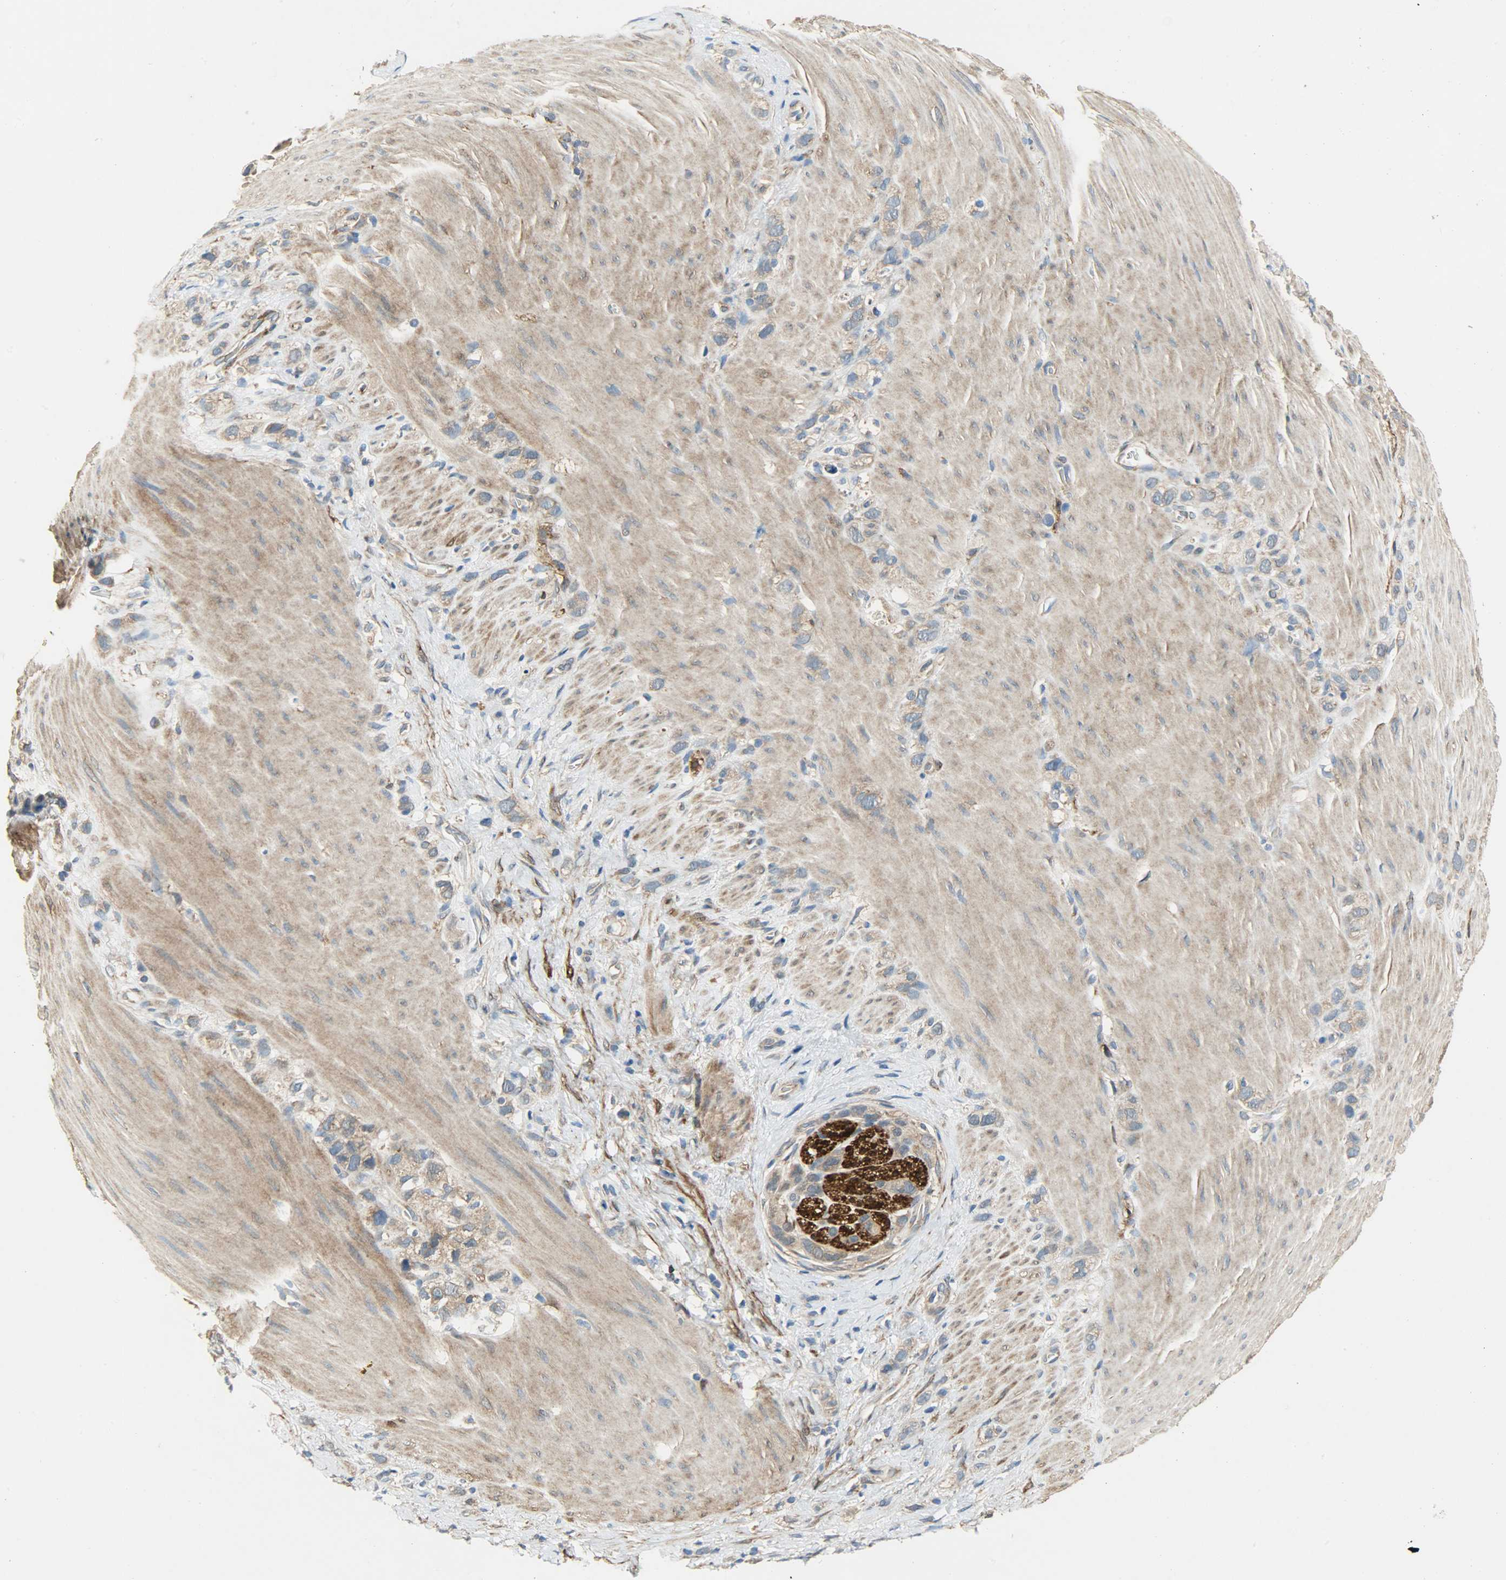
{"staining": {"intensity": "moderate", "quantity": ">75%", "location": "cytoplasmic/membranous"}, "tissue": "stomach cancer", "cell_type": "Tumor cells", "image_type": "cancer", "snomed": [{"axis": "morphology", "description": "Normal tissue, NOS"}, {"axis": "morphology", "description": "Adenocarcinoma, NOS"}, {"axis": "morphology", "description": "Adenocarcinoma, High grade"}, {"axis": "topography", "description": "Stomach, upper"}, {"axis": "topography", "description": "Stomach"}], "caption": "Protein analysis of stomach cancer (high-grade adenocarcinoma) tissue displays moderate cytoplasmic/membranous staining in about >75% of tumor cells.", "gene": "C1orf198", "patient": {"sex": "female", "age": 65}}